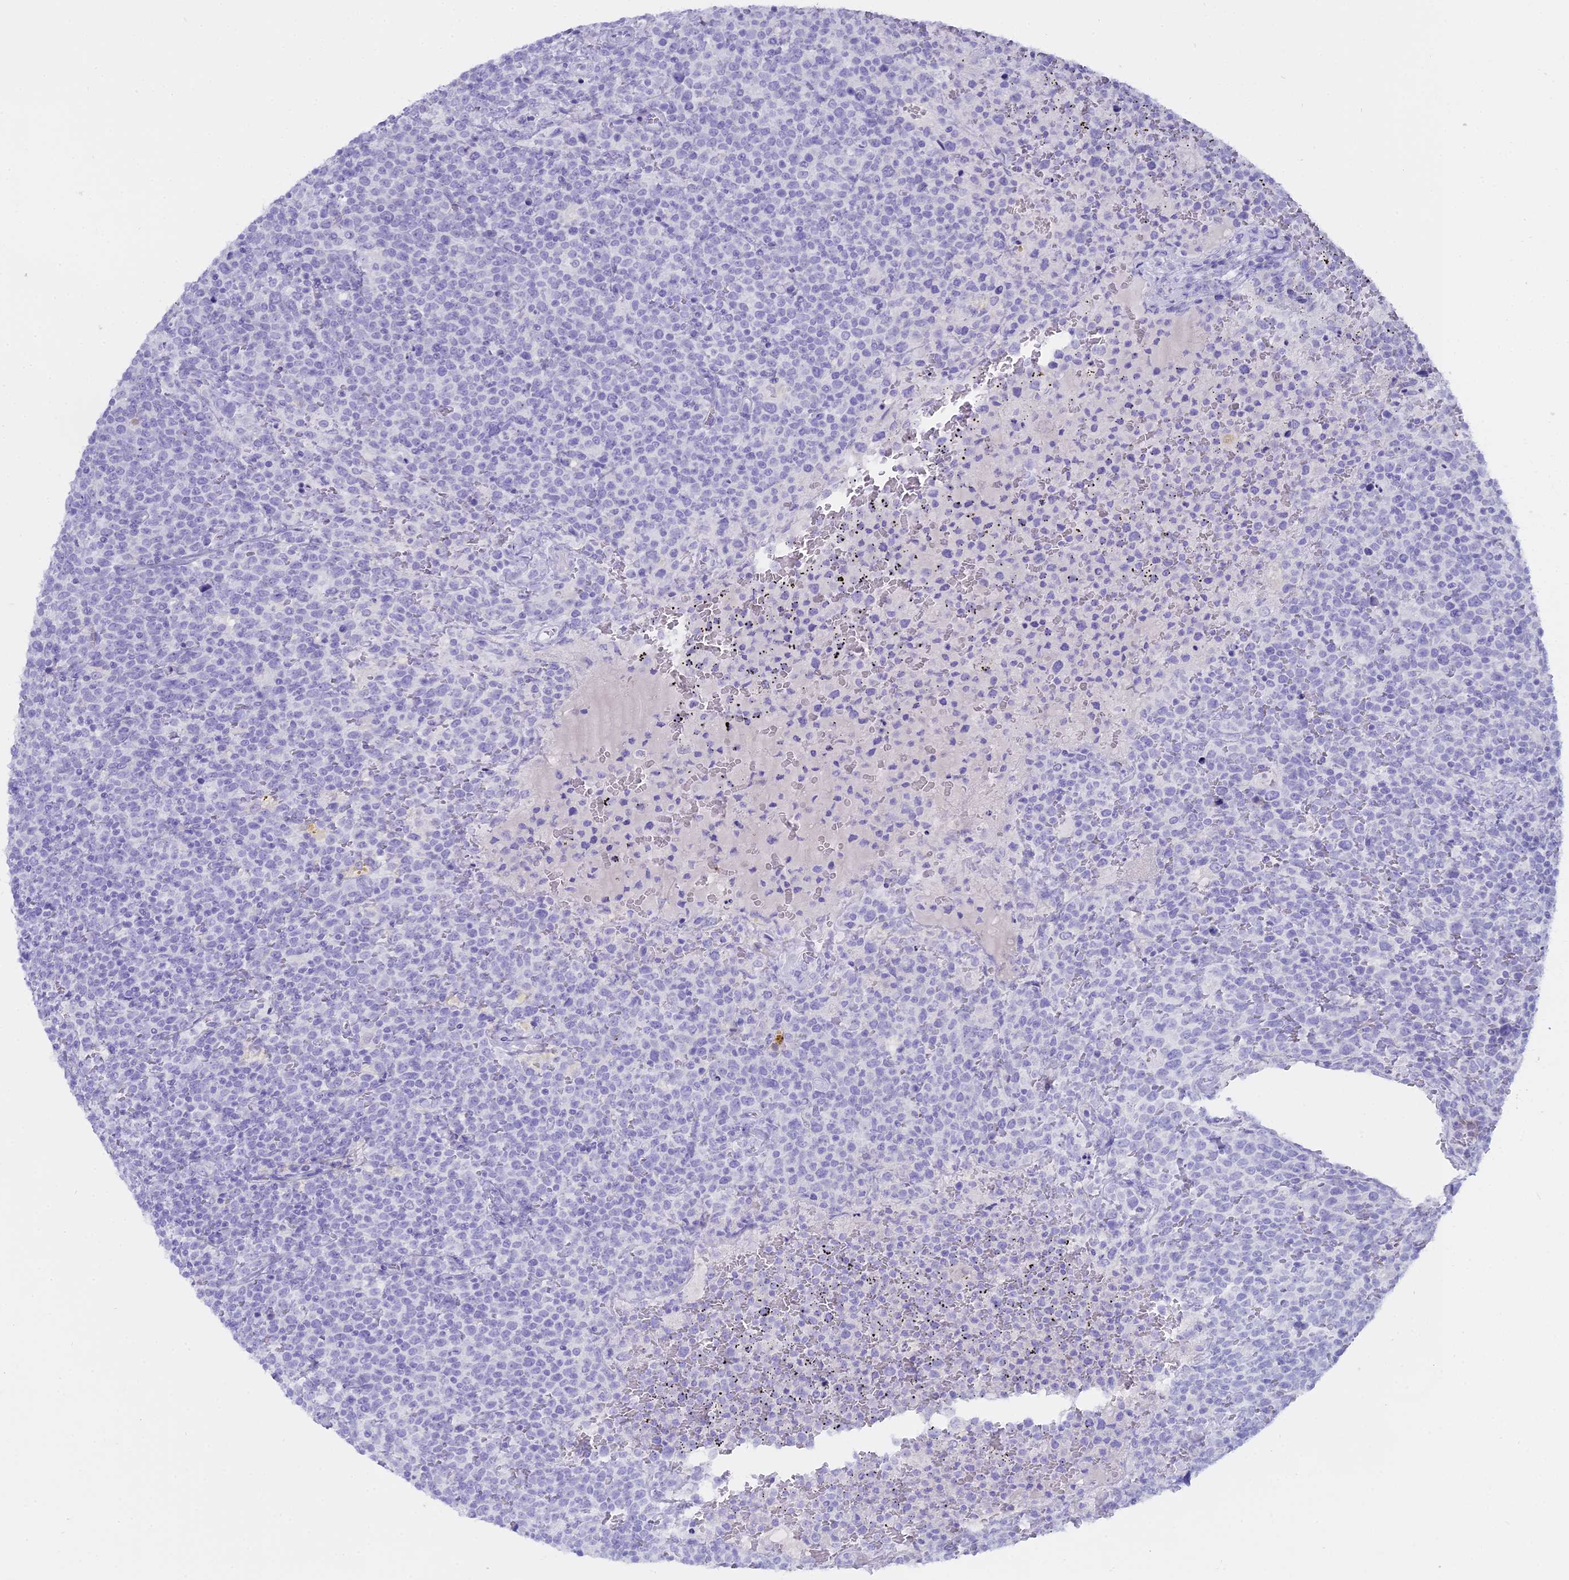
{"staining": {"intensity": "negative", "quantity": "none", "location": "none"}, "tissue": "lymphoma", "cell_type": "Tumor cells", "image_type": "cancer", "snomed": [{"axis": "morphology", "description": "Malignant lymphoma, non-Hodgkin's type, High grade"}, {"axis": "topography", "description": "Lymph node"}], "caption": "The immunohistochemistry (IHC) photomicrograph has no significant positivity in tumor cells of high-grade malignant lymphoma, non-Hodgkin's type tissue. (Brightfield microscopy of DAB immunohistochemistry (IHC) at high magnification).", "gene": "ALPP", "patient": {"sex": "male", "age": 61}}